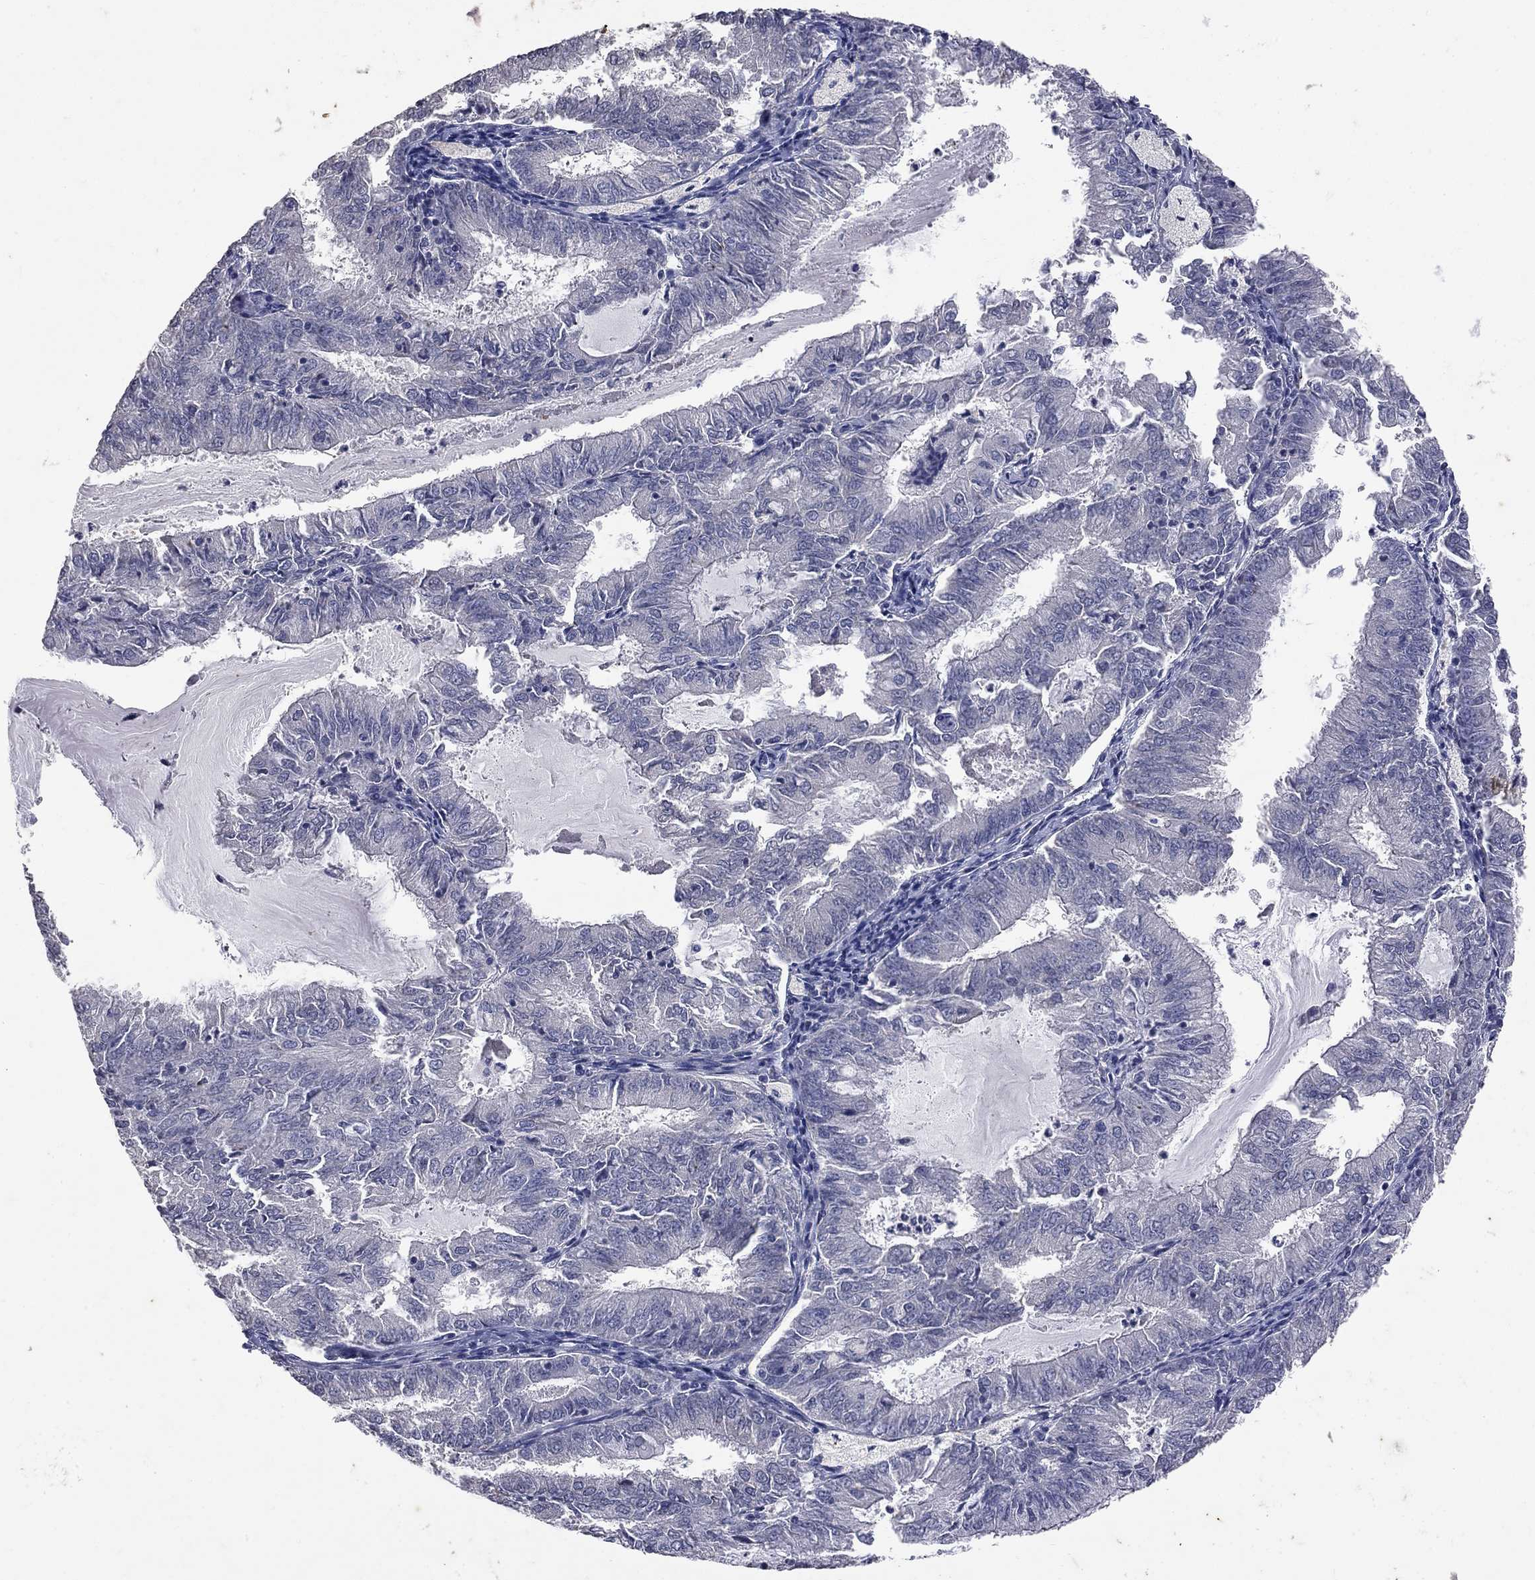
{"staining": {"intensity": "negative", "quantity": "none", "location": "none"}, "tissue": "endometrial cancer", "cell_type": "Tumor cells", "image_type": "cancer", "snomed": [{"axis": "morphology", "description": "Adenocarcinoma, NOS"}, {"axis": "topography", "description": "Endometrium"}], "caption": "Immunohistochemistry histopathology image of neoplastic tissue: endometrial cancer stained with DAB (3,3'-diaminobenzidine) reveals no significant protein staining in tumor cells.", "gene": "NOS2", "patient": {"sex": "female", "age": 57}}